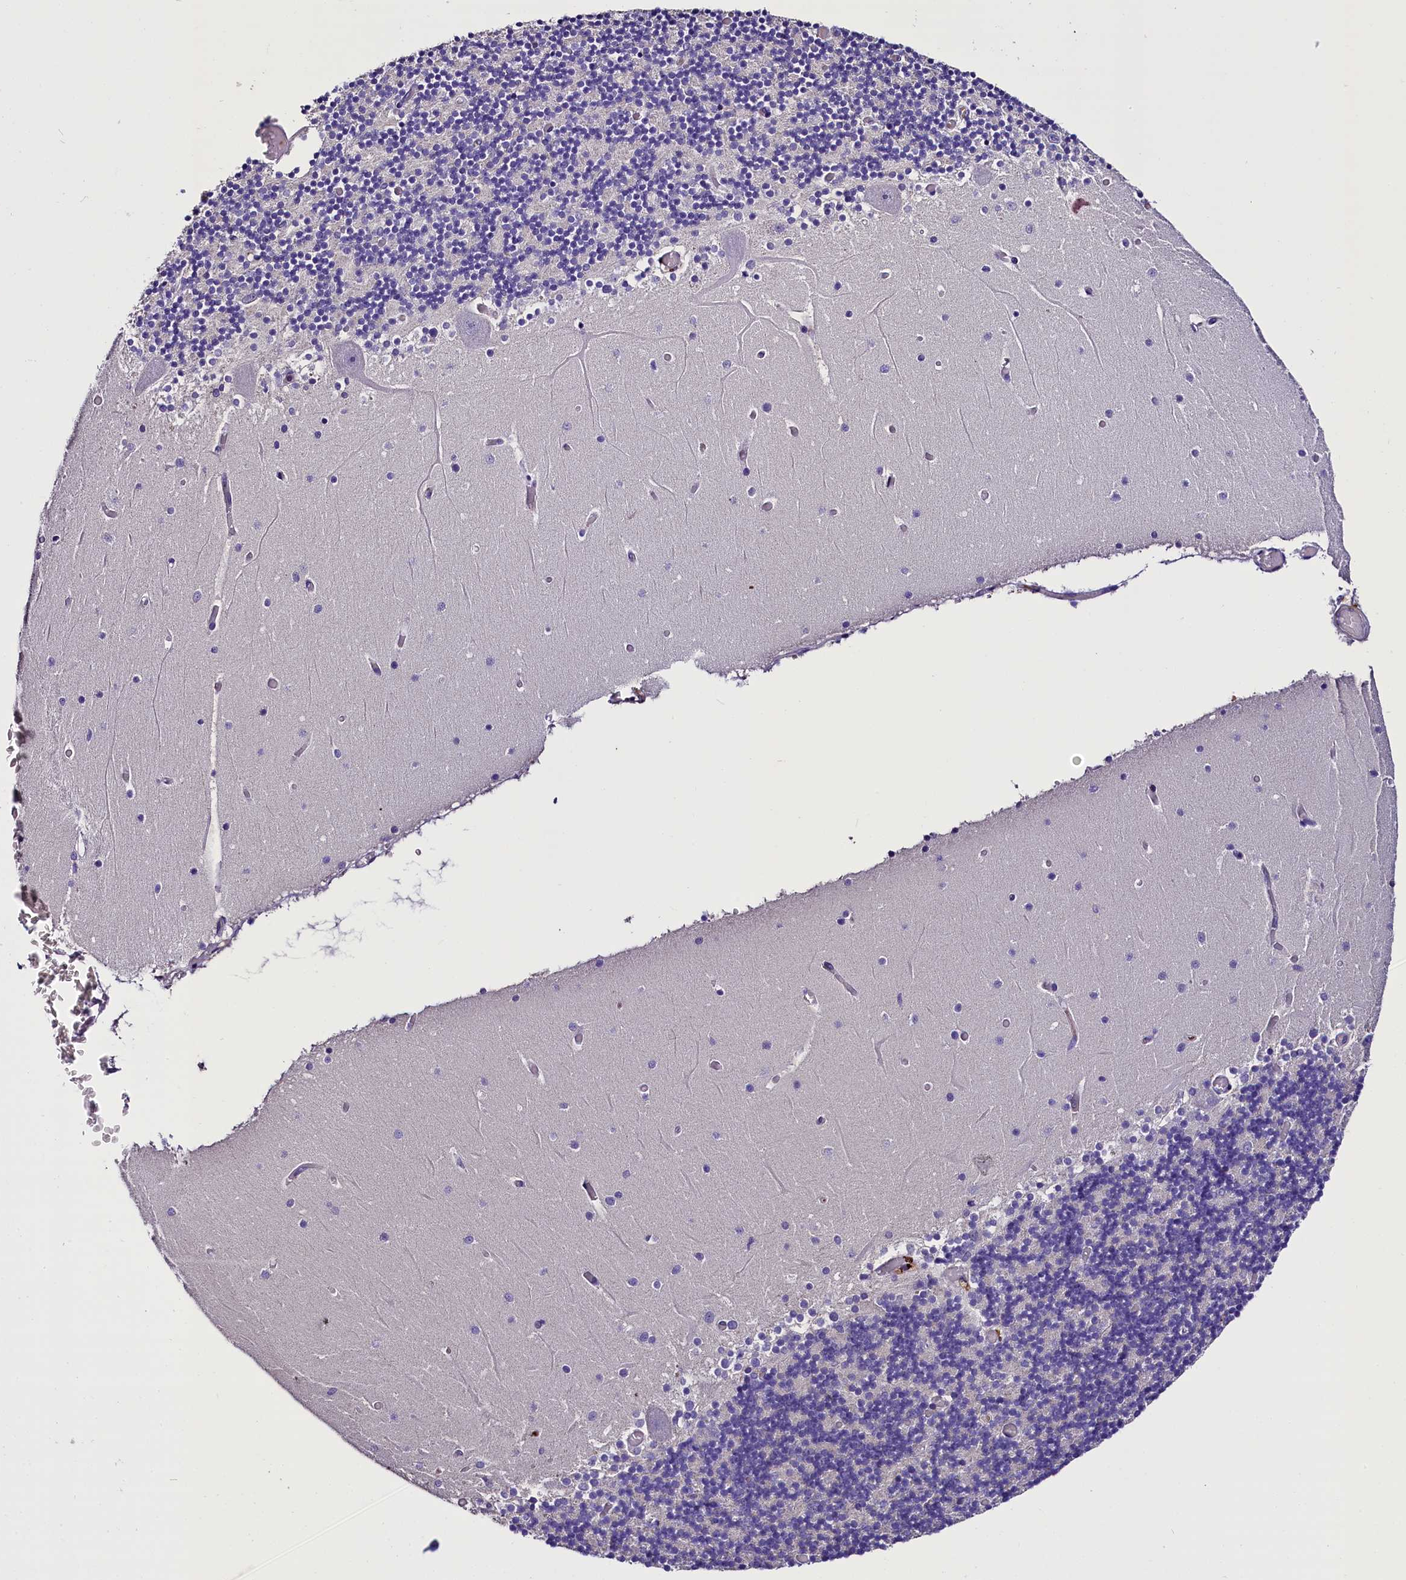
{"staining": {"intensity": "negative", "quantity": "none", "location": "none"}, "tissue": "cerebellum", "cell_type": "Cells in granular layer", "image_type": "normal", "snomed": [{"axis": "morphology", "description": "Normal tissue, NOS"}, {"axis": "topography", "description": "Cerebellum"}], "caption": "The immunohistochemistry photomicrograph has no significant expression in cells in granular layer of cerebellum.", "gene": "MEX3B", "patient": {"sex": "female", "age": 28}}